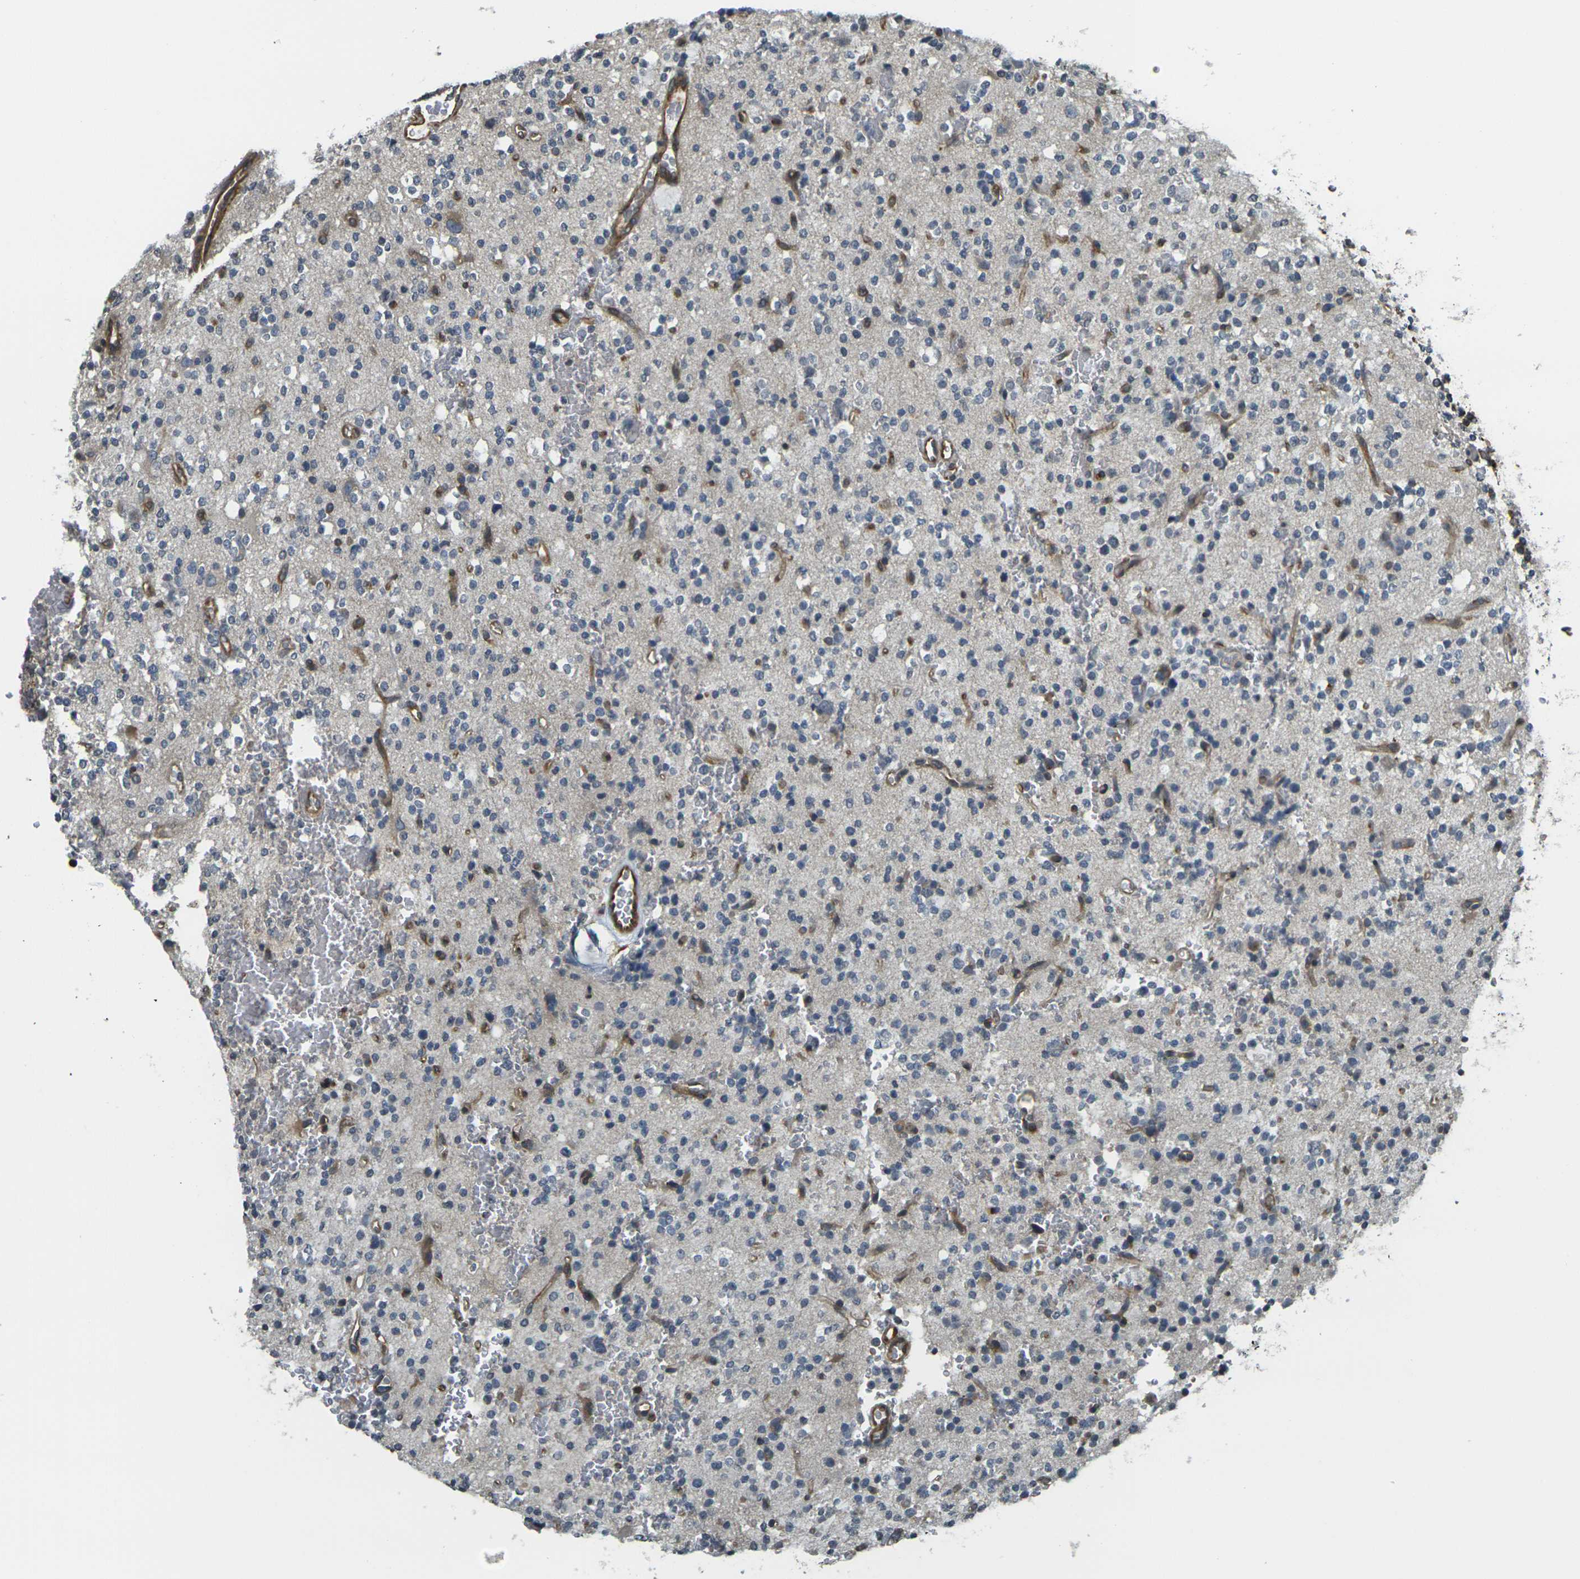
{"staining": {"intensity": "moderate", "quantity": "<25%", "location": "cytoplasmic/membranous"}, "tissue": "glioma", "cell_type": "Tumor cells", "image_type": "cancer", "snomed": [{"axis": "morphology", "description": "Glioma, malignant, High grade"}, {"axis": "topography", "description": "Brain"}], "caption": "Malignant high-grade glioma stained with DAB immunohistochemistry shows low levels of moderate cytoplasmic/membranous staining in approximately <25% of tumor cells. (DAB (3,3'-diaminobenzidine) = brown stain, brightfield microscopy at high magnification).", "gene": "CAST", "patient": {"sex": "male", "age": 47}}